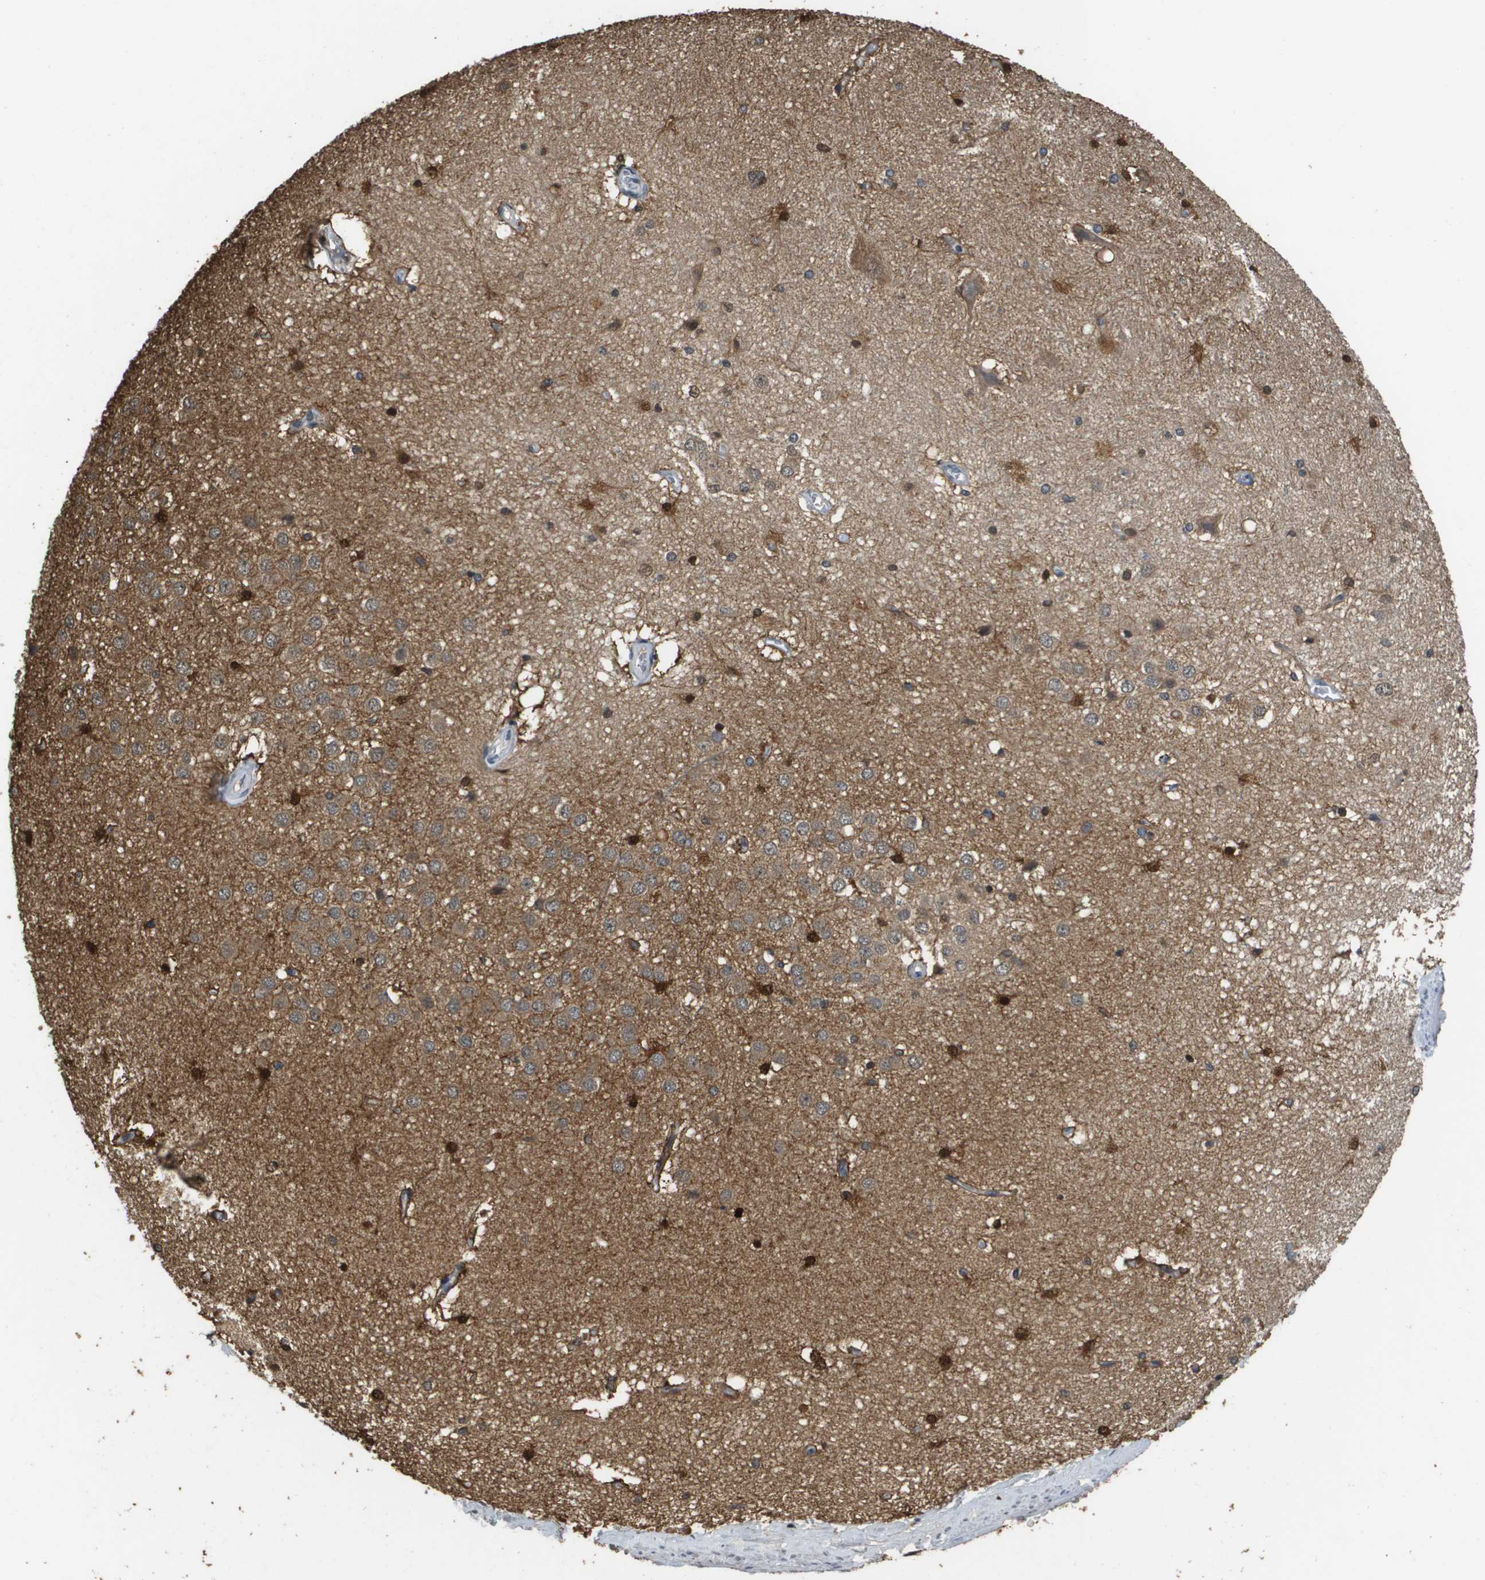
{"staining": {"intensity": "strong", "quantity": "25%-75%", "location": "nuclear"}, "tissue": "hippocampus", "cell_type": "Glial cells", "image_type": "normal", "snomed": [{"axis": "morphology", "description": "Normal tissue, NOS"}, {"axis": "topography", "description": "Hippocampus"}], "caption": "High-power microscopy captured an IHC histopathology image of benign hippocampus, revealing strong nuclear staining in approximately 25%-75% of glial cells. The staining was performed using DAB, with brown indicating positive protein expression. Nuclei are stained blue with hematoxylin.", "gene": "MT3", "patient": {"sex": "female", "age": 19}}